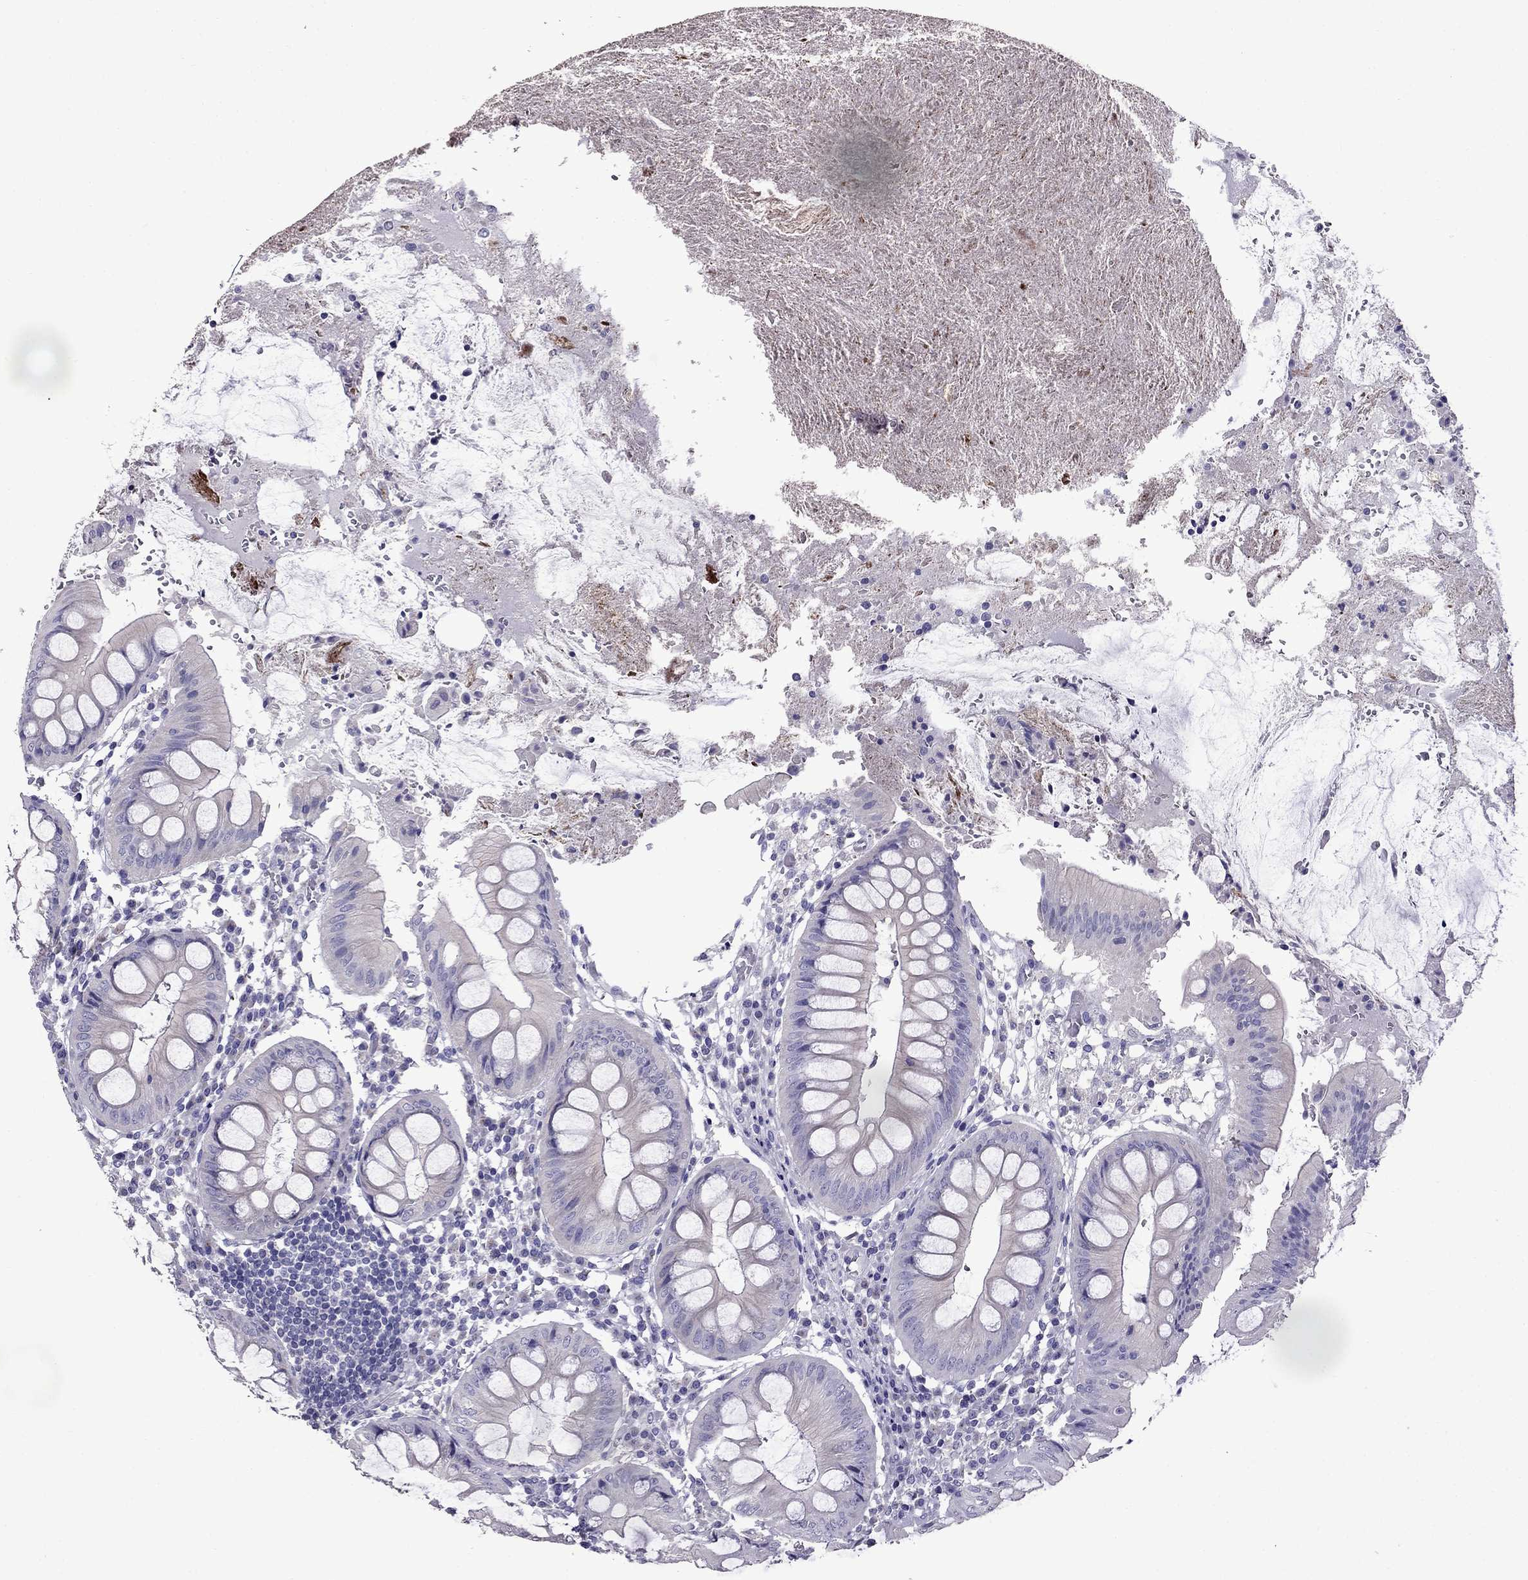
{"staining": {"intensity": "negative", "quantity": "none", "location": "none"}, "tissue": "appendix", "cell_type": "Glandular cells", "image_type": "normal", "snomed": [{"axis": "morphology", "description": "Normal tissue, NOS"}, {"axis": "morphology", "description": "Inflammation, NOS"}, {"axis": "topography", "description": "Appendix"}], "caption": "Immunohistochemistry (IHC) histopathology image of normal appendix: human appendix stained with DAB (3,3'-diaminobenzidine) reveals no significant protein positivity in glandular cells.", "gene": "OXCT2", "patient": {"sex": "male", "age": 16}}